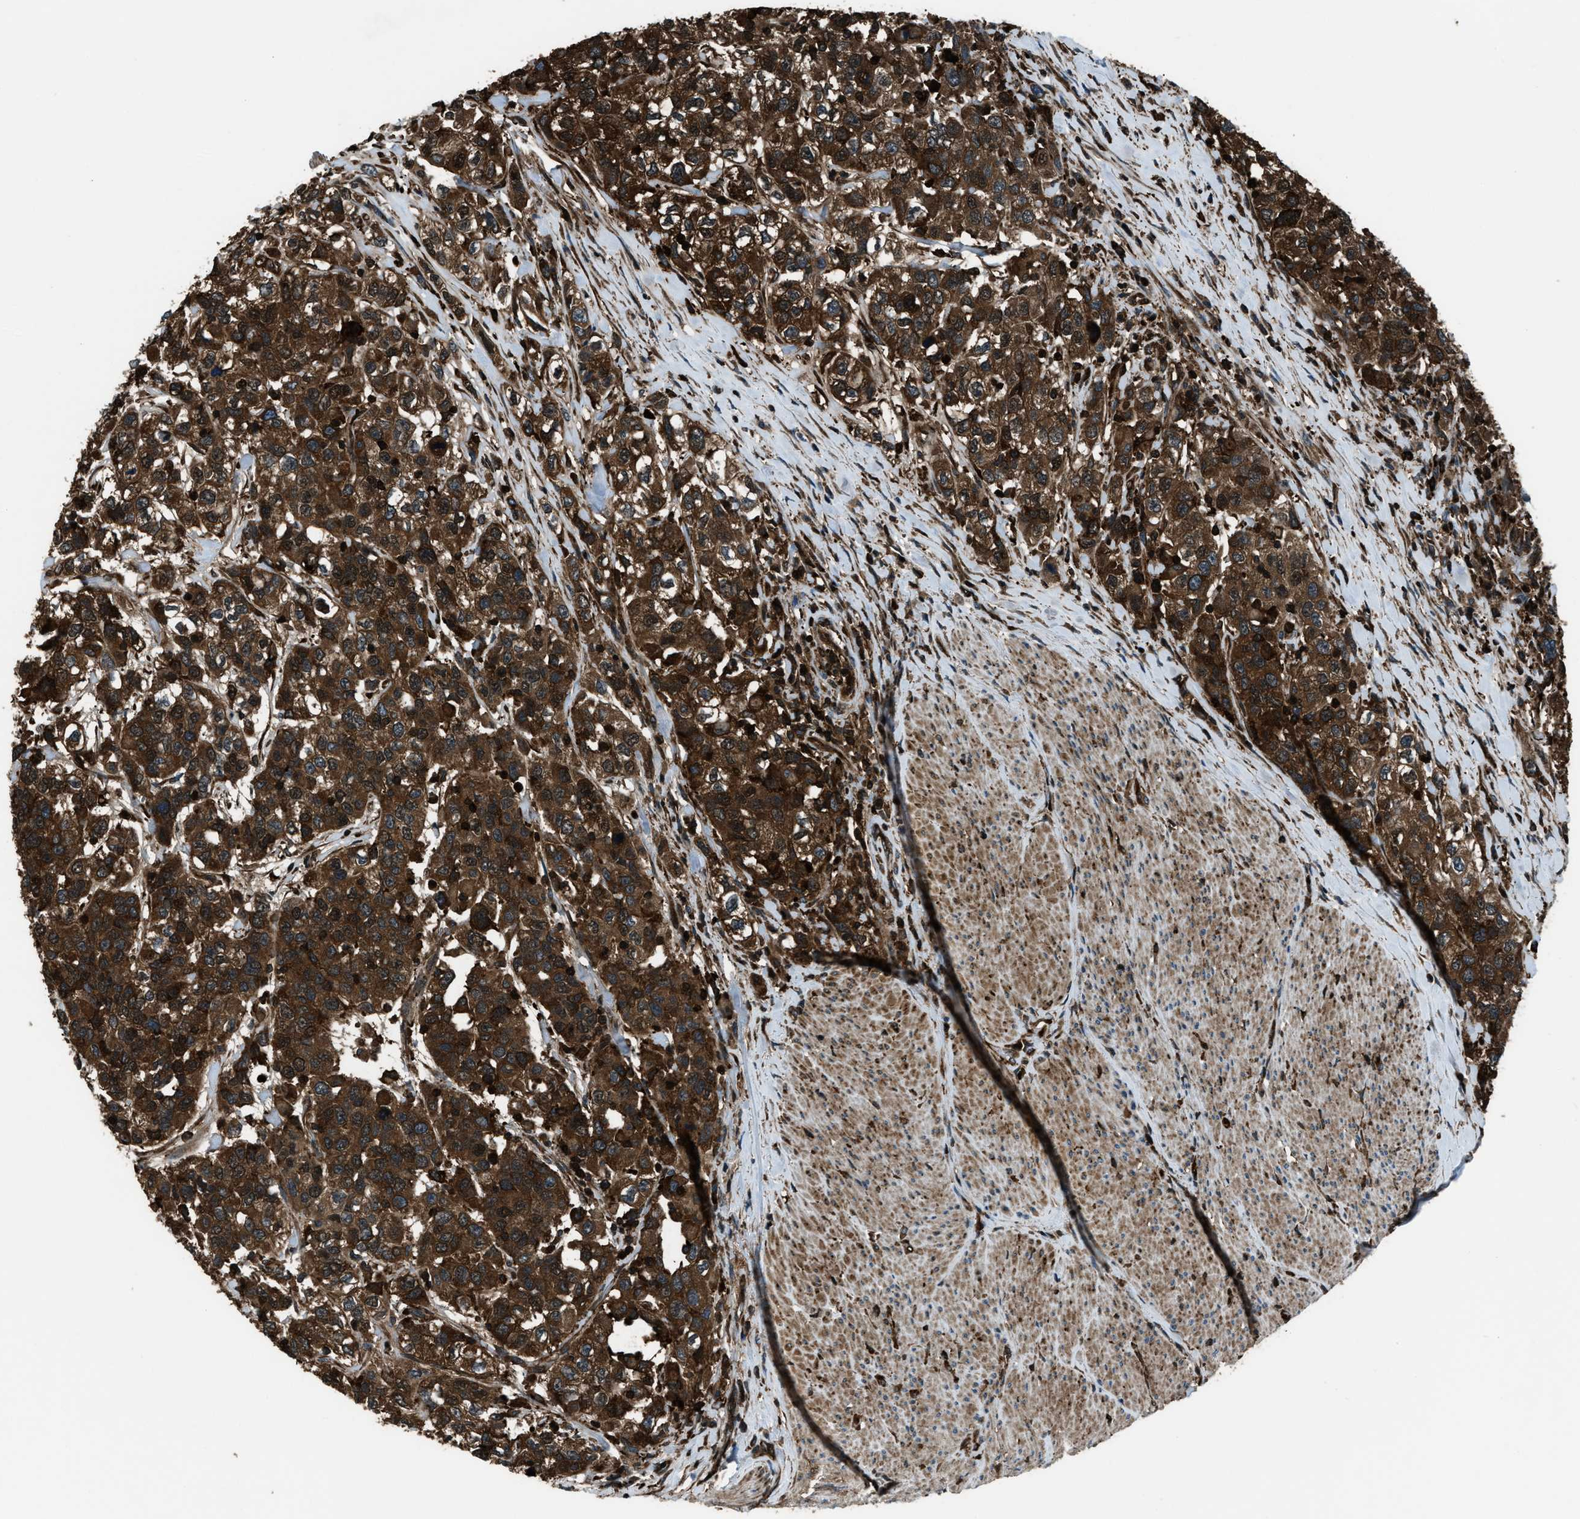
{"staining": {"intensity": "strong", "quantity": ">75%", "location": "cytoplasmic/membranous,nuclear"}, "tissue": "urothelial cancer", "cell_type": "Tumor cells", "image_type": "cancer", "snomed": [{"axis": "morphology", "description": "Urothelial carcinoma, High grade"}, {"axis": "topography", "description": "Urinary bladder"}], "caption": "The photomicrograph shows staining of urothelial carcinoma (high-grade), revealing strong cytoplasmic/membranous and nuclear protein positivity (brown color) within tumor cells.", "gene": "SNX30", "patient": {"sex": "female", "age": 80}}